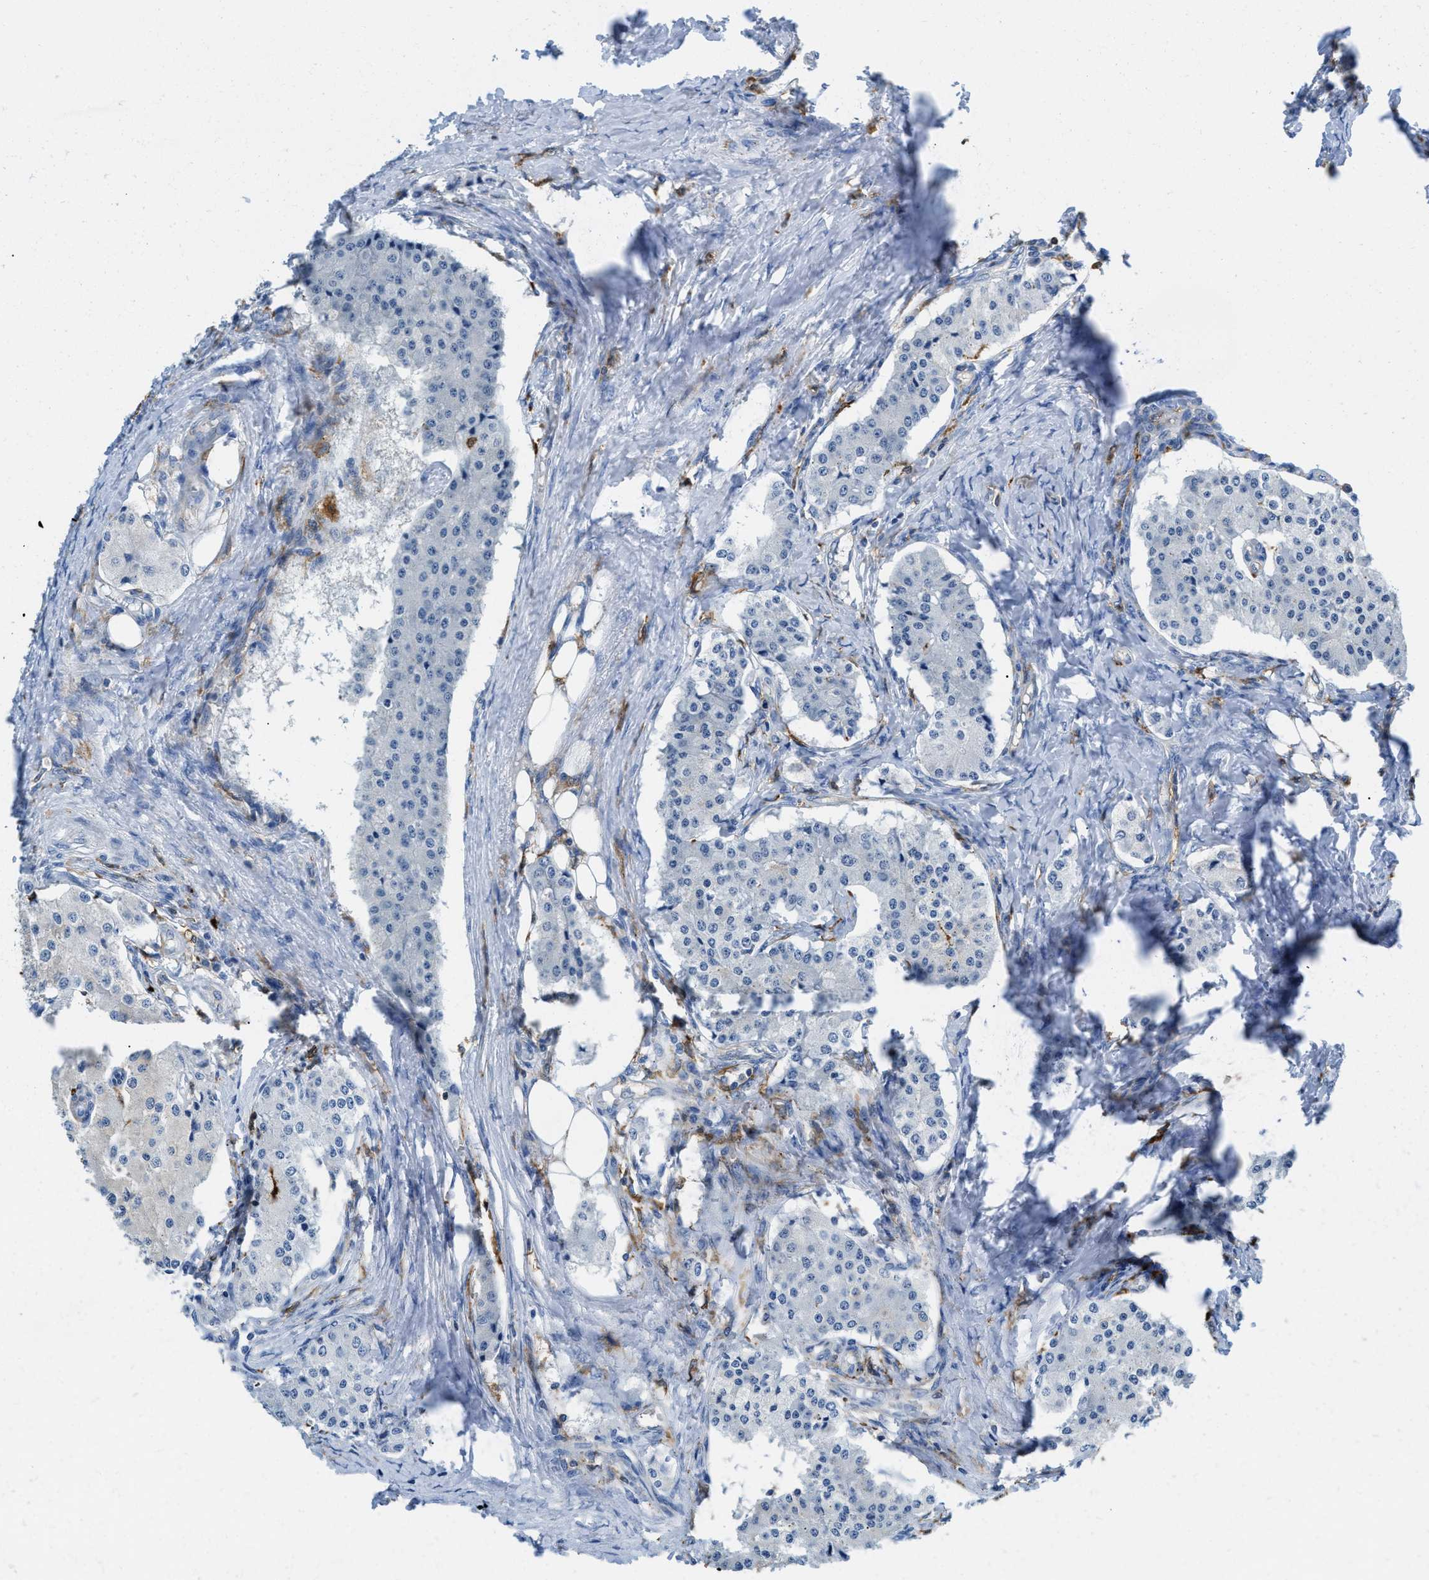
{"staining": {"intensity": "negative", "quantity": "none", "location": "none"}, "tissue": "carcinoid", "cell_type": "Tumor cells", "image_type": "cancer", "snomed": [{"axis": "morphology", "description": "Carcinoid, malignant, NOS"}, {"axis": "topography", "description": "Colon"}], "caption": "Tumor cells show no significant staining in carcinoid (malignant). (Stains: DAB immunohistochemistry (IHC) with hematoxylin counter stain, Microscopy: brightfield microscopy at high magnification).", "gene": "CD226", "patient": {"sex": "female", "age": 52}}